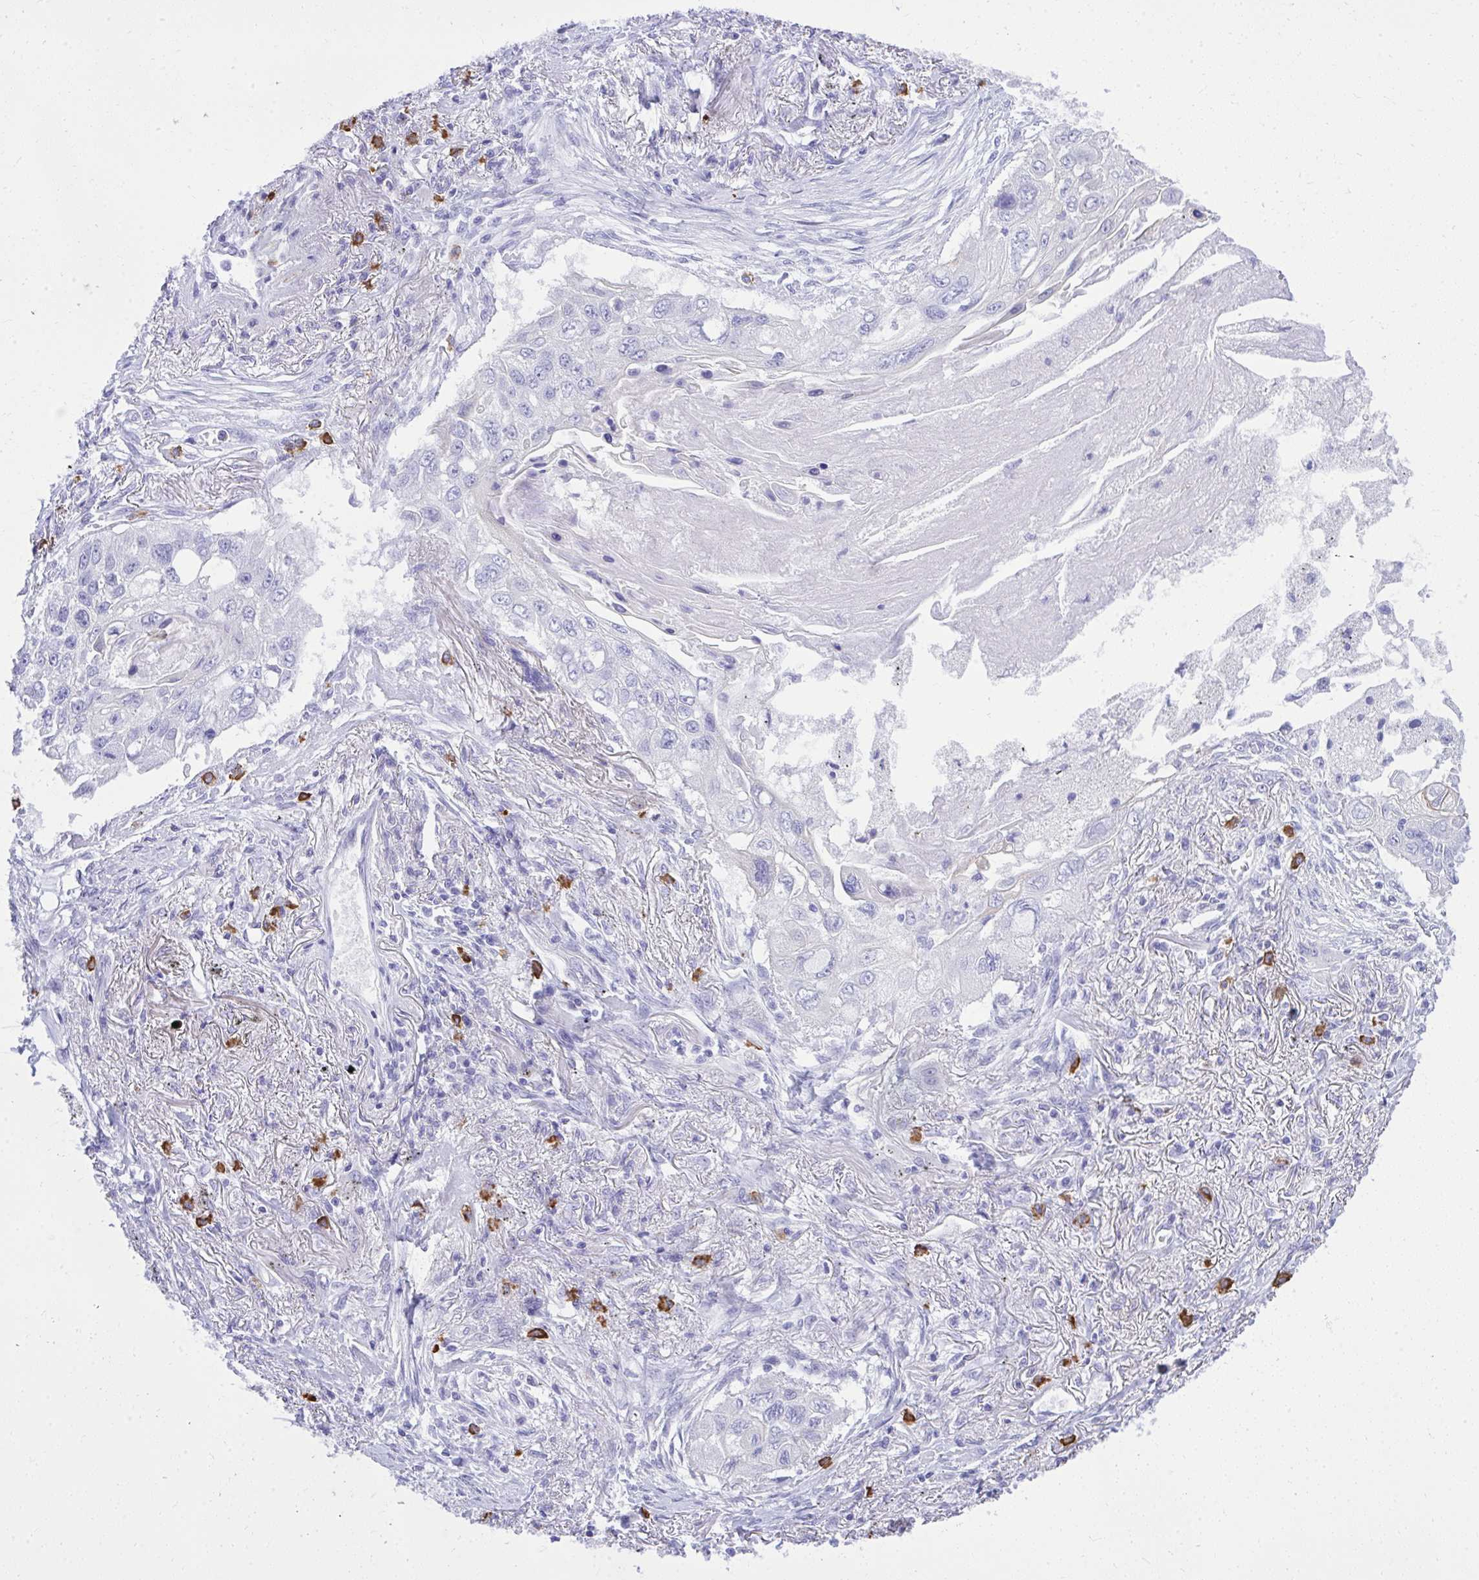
{"staining": {"intensity": "negative", "quantity": "none", "location": "none"}, "tissue": "lung cancer", "cell_type": "Tumor cells", "image_type": "cancer", "snomed": [{"axis": "morphology", "description": "Squamous cell carcinoma, NOS"}, {"axis": "topography", "description": "Lung"}], "caption": "This is a histopathology image of IHC staining of lung cancer (squamous cell carcinoma), which shows no expression in tumor cells.", "gene": "PSD", "patient": {"sex": "male", "age": 75}}